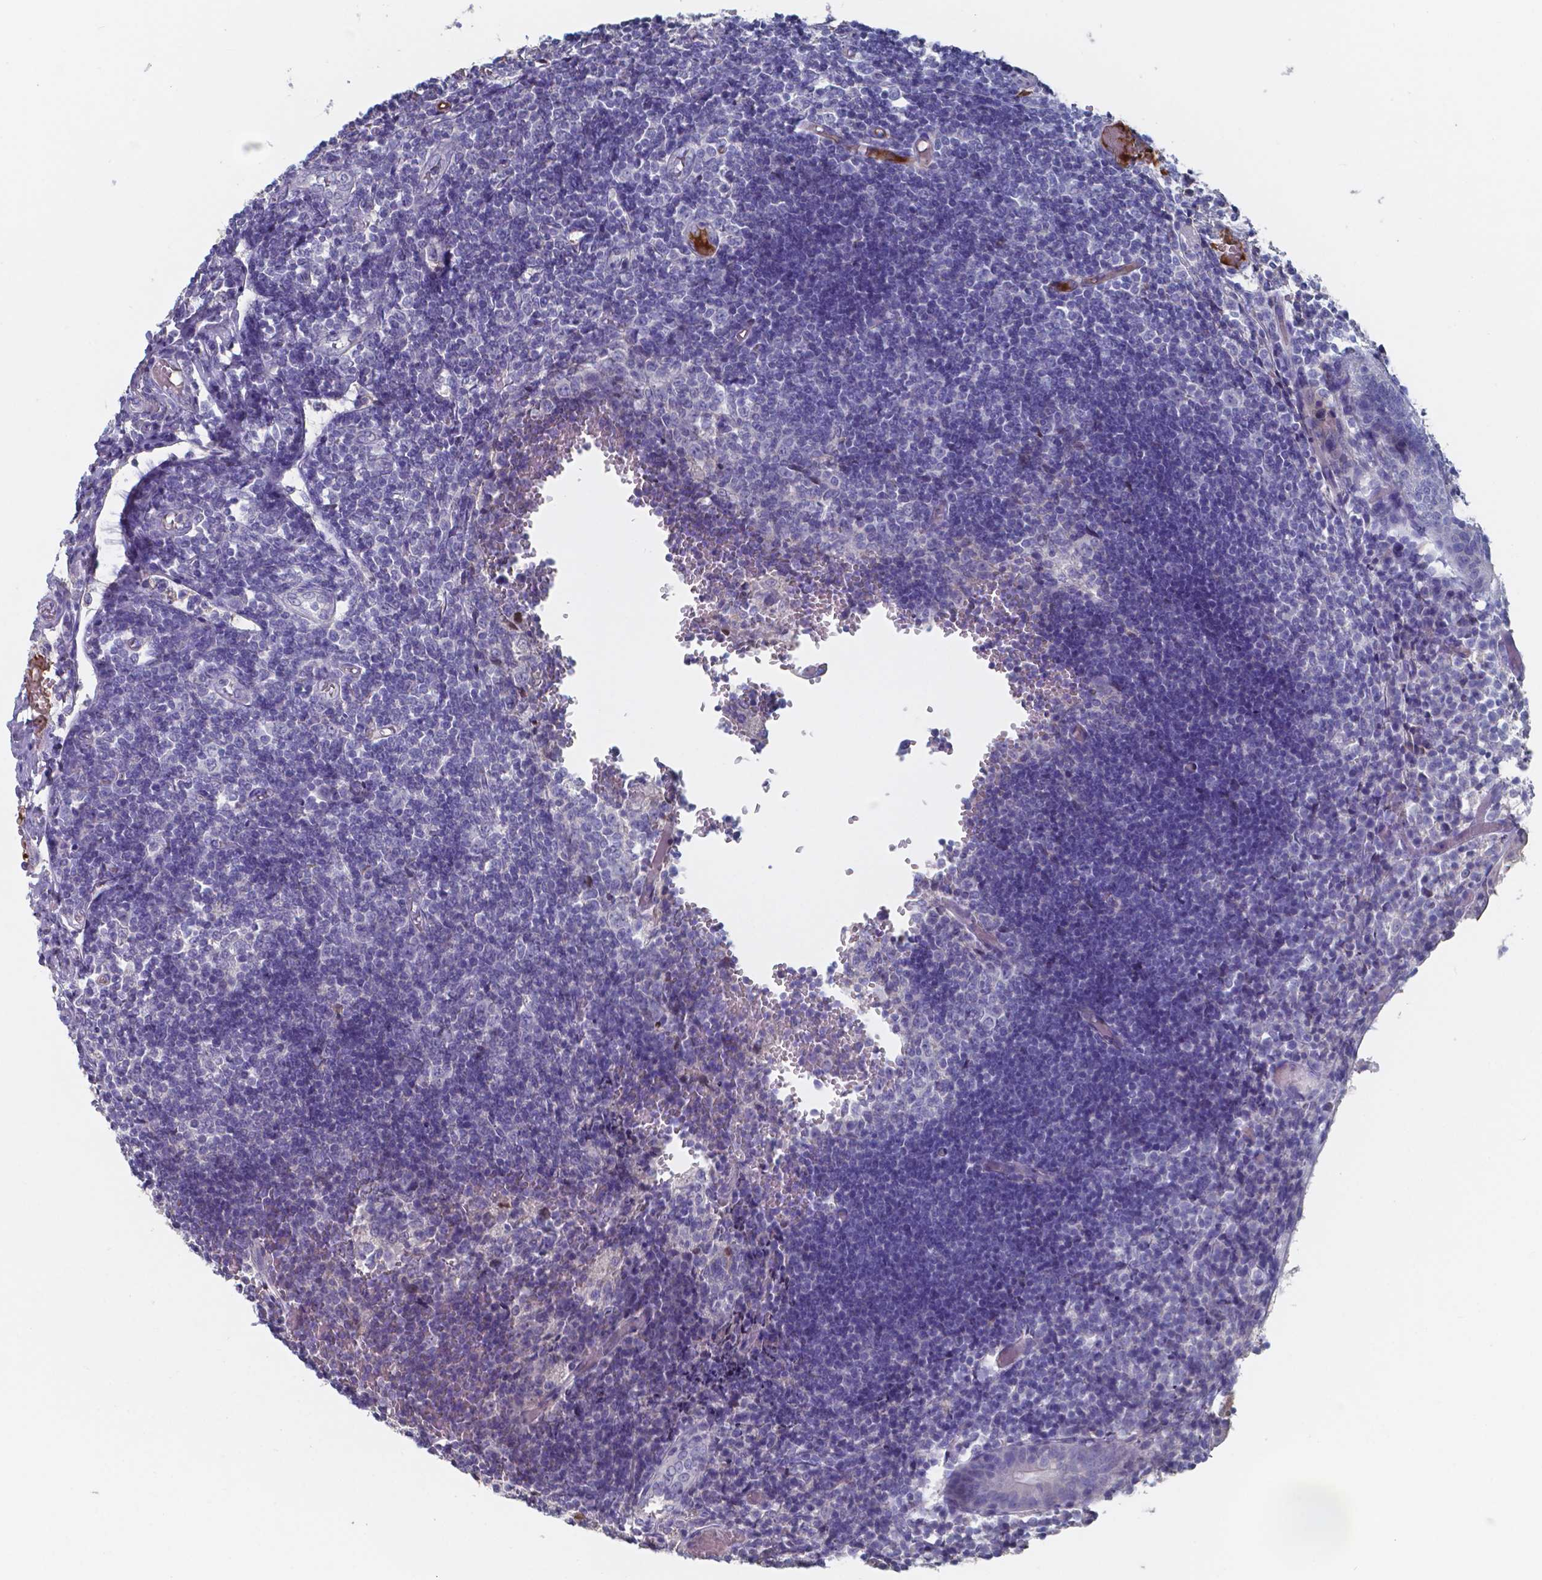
{"staining": {"intensity": "negative", "quantity": "none", "location": "none"}, "tissue": "appendix", "cell_type": "Glandular cells", "image_type": "normal", "snomed": [{"axis": "morphology", "description": "Normal tissue, NOS"}, {"axis": "topography", "description": "Appendix"}], "caption": "Immunohistochemical staining of benign appendix shows no significant staining in glandular cells.", "gene": "BTBD17", "patient": {"sex": "female", "age": 32}}